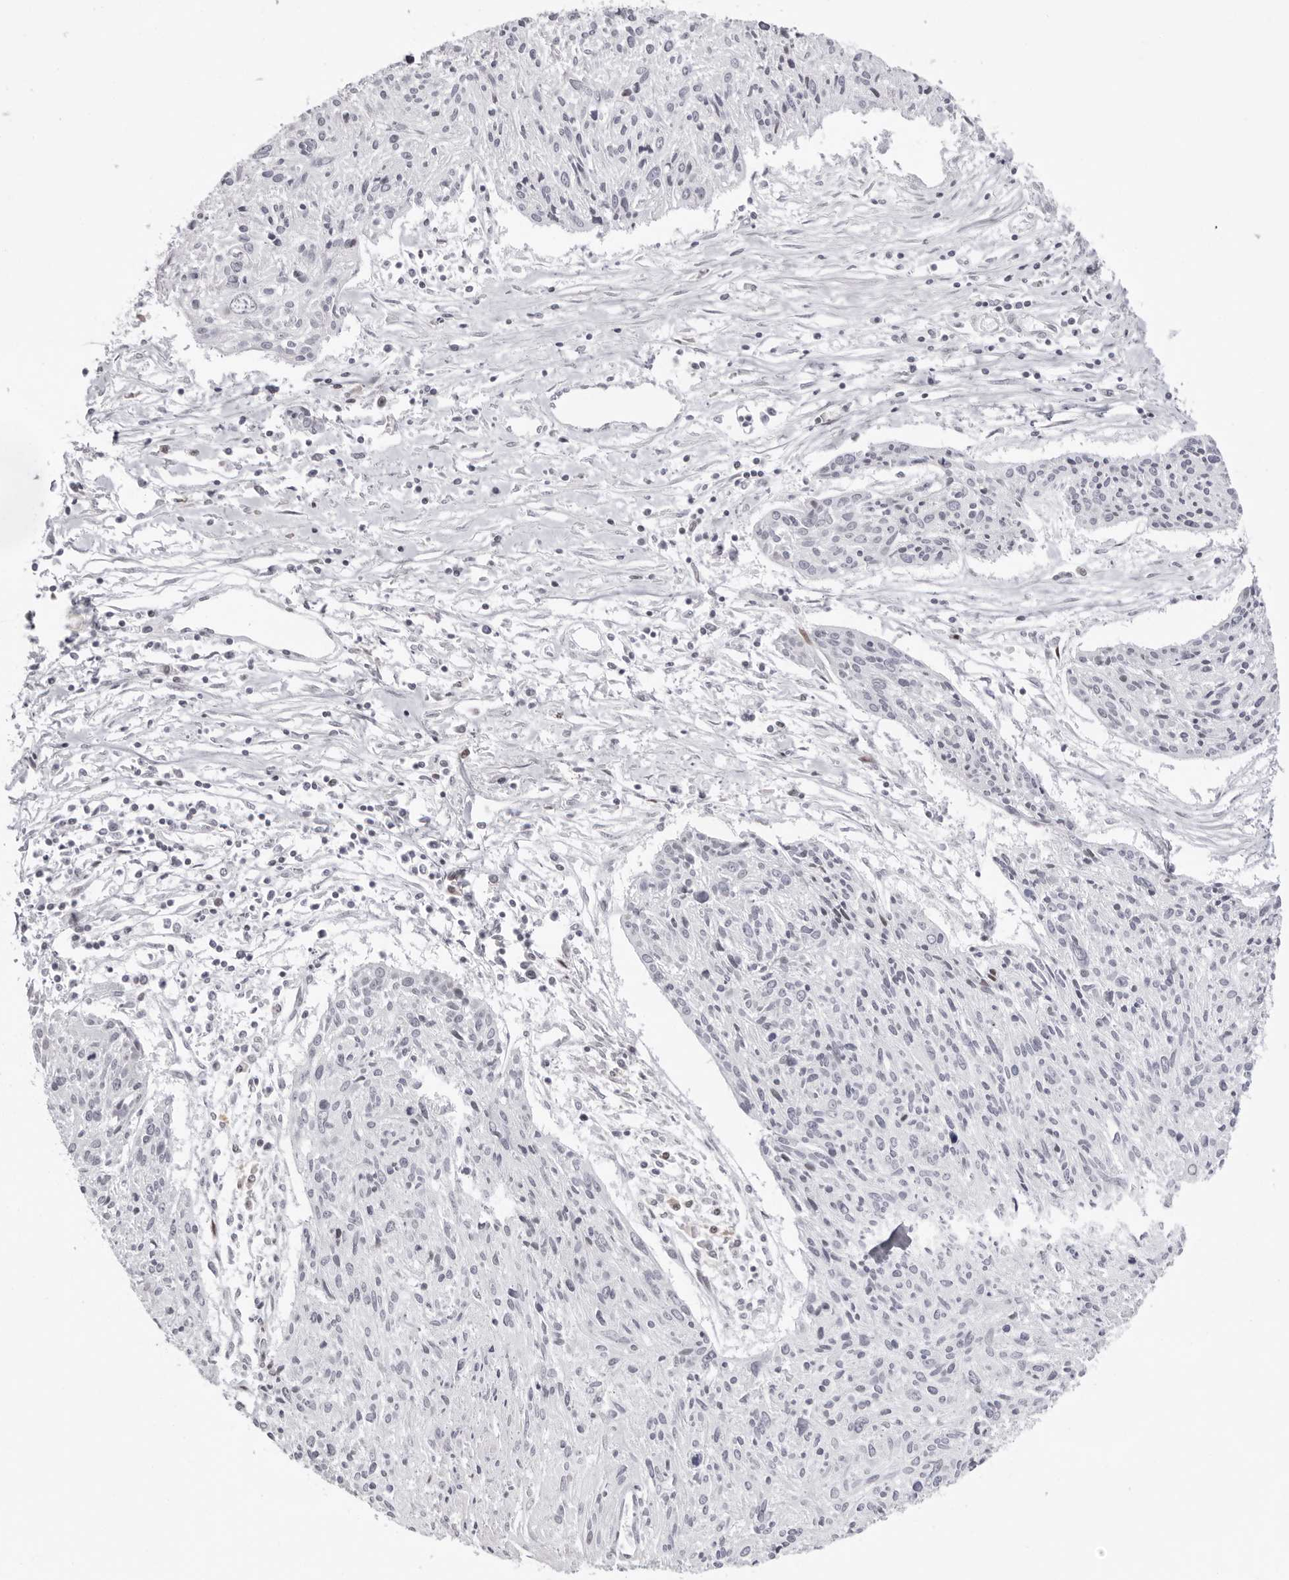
{"staining": {"intensity": "negative", "quantity": "none", "location": "none"}, "tissue": "cervical cancer", "cell_type": "Tumor cells", "image_type": "cancer", "snomed": [{"axis": "morphology", "description": "Squamous cell carcinoma, NOS"}, {"axis": "topography", "description": "Cervix"}], "caption": "Immunohistochemistry micrograph of neoplastic tissue: human cervical cancer stained with DAB (3,3'-diaminobenzidine) shows no significant protein expression in tumor cells. (DAB (3,3'-diaminobenzidine) immunohistochemistry (IHC), high magnification).", "gene": "NTPCR", "patient": {"sex": "female", "age": 51}}